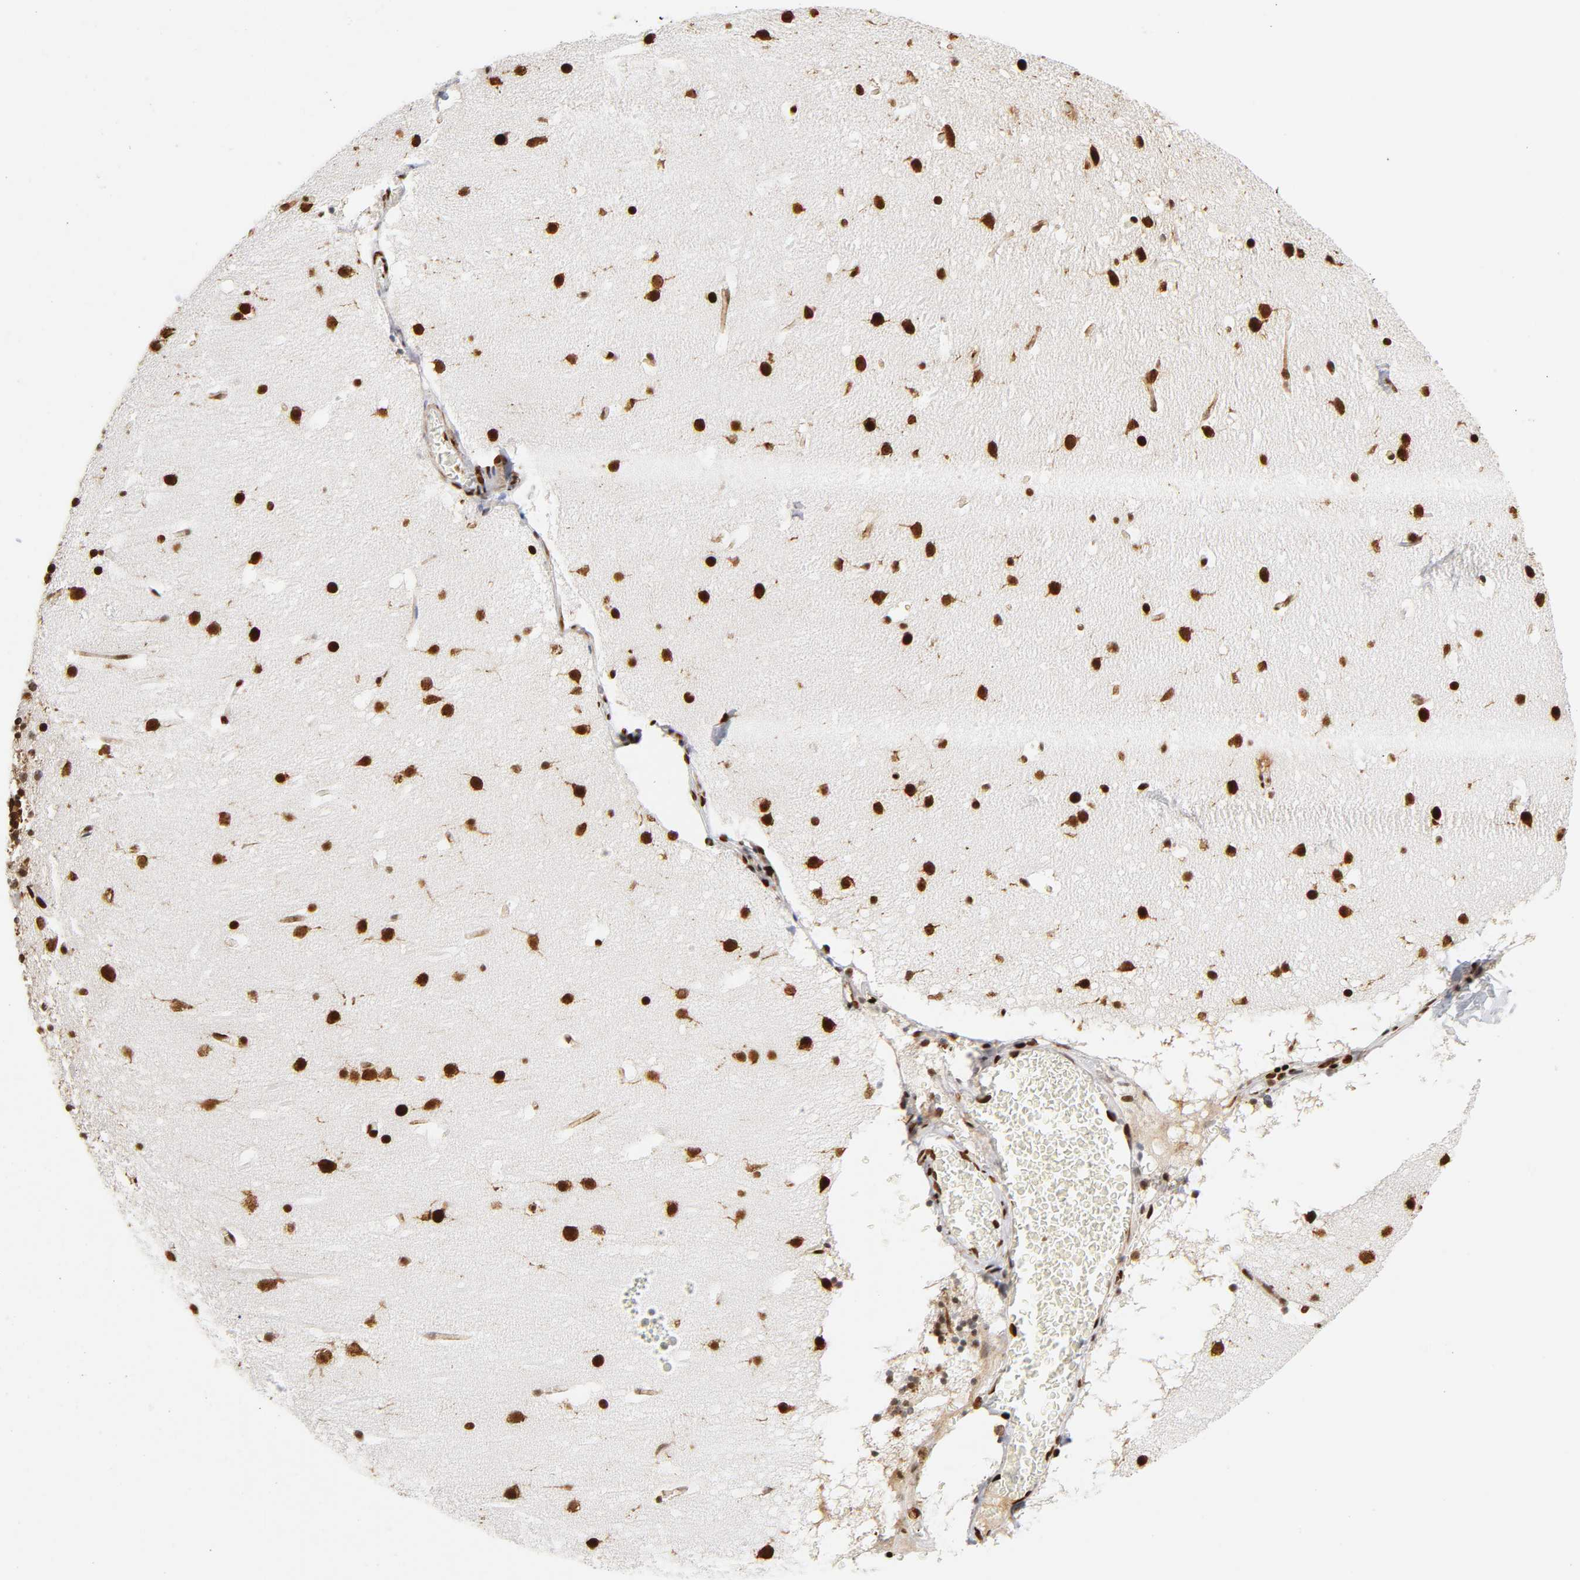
{"staining": {"intensity": "strong", "quantity": ">75%", "location": "nuclear"}, "tissue": "cerebellum", "cell_type": "Cells in granular layer", "image_type": "normal", "snomed": [{"axis": "morphology", "description": "Normal tissue, NOS"}, {"axis": "topography", "description": "Cerebellum"}], "caption": "Normal cerebellum displays strong nuclear expression in approximately >75% of cells in granular layer (DAB (3,3'-diaminobenzidine) IHC with brightfield microscopy, high magnification)..", "gene": "XRCC6", "patient": {"sex": "male", "age": 45}}